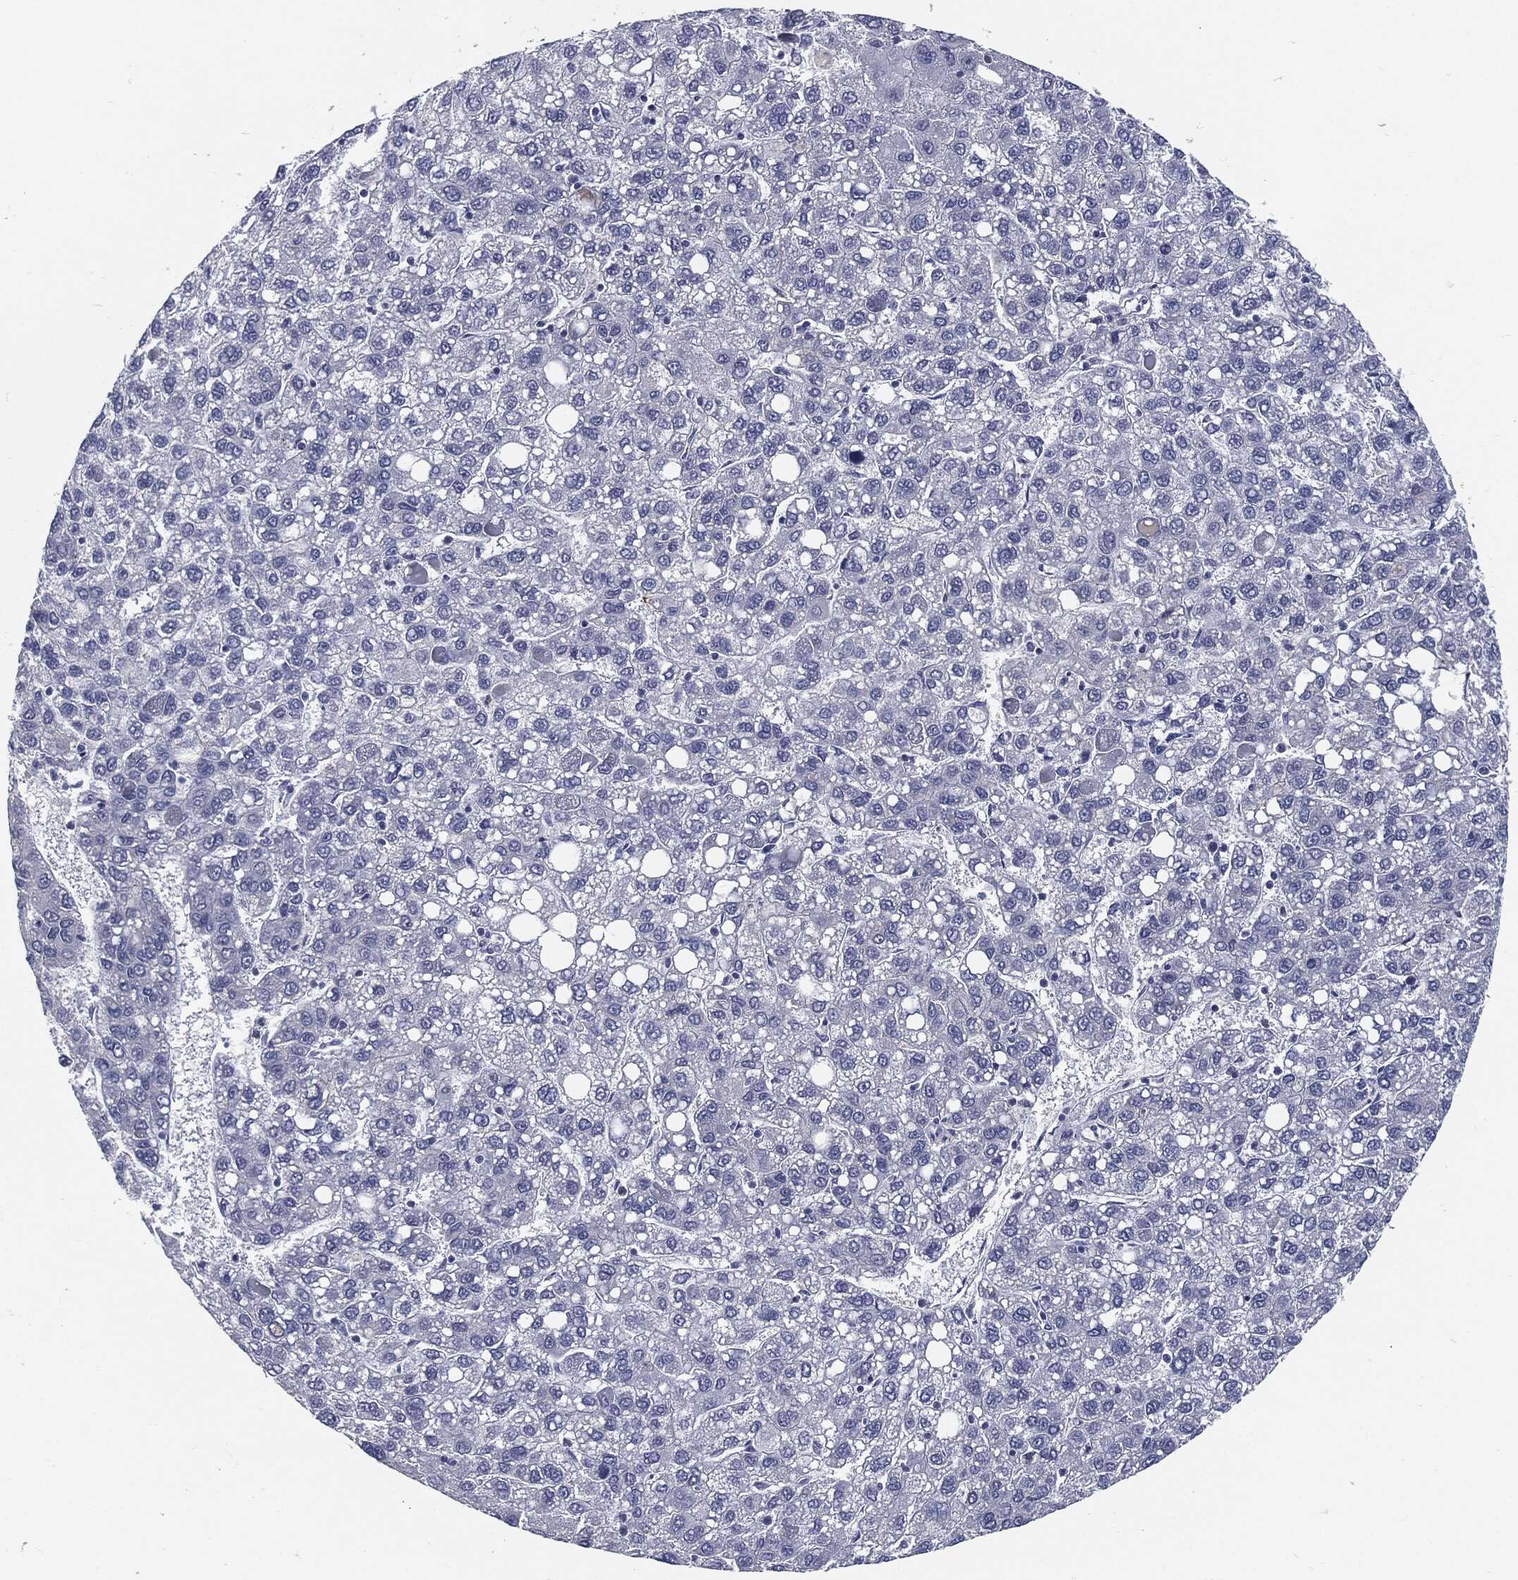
{"staining": {"intensity": "negative", "quantity": "none", "location": "none"}, "tissue": "liver cancer", "cell_type": "Tumor cells", "image_type": "cancer", "snomed": [{"axis": "morphology", "description": "Carcinoma, Hepatocellular, NOS"}, {"axis": "topography", "description": "Liver"}], "caption": "IHC micrograph of hepatocellular carcinoma (liver) stained for a protein (brown), which exhibits no positivity in tumor cells. (DAB immunohistochemistry with hematoxylin counter stain).", "gene": "PROM1", "patient": {"sex": "female", "age": 82}}